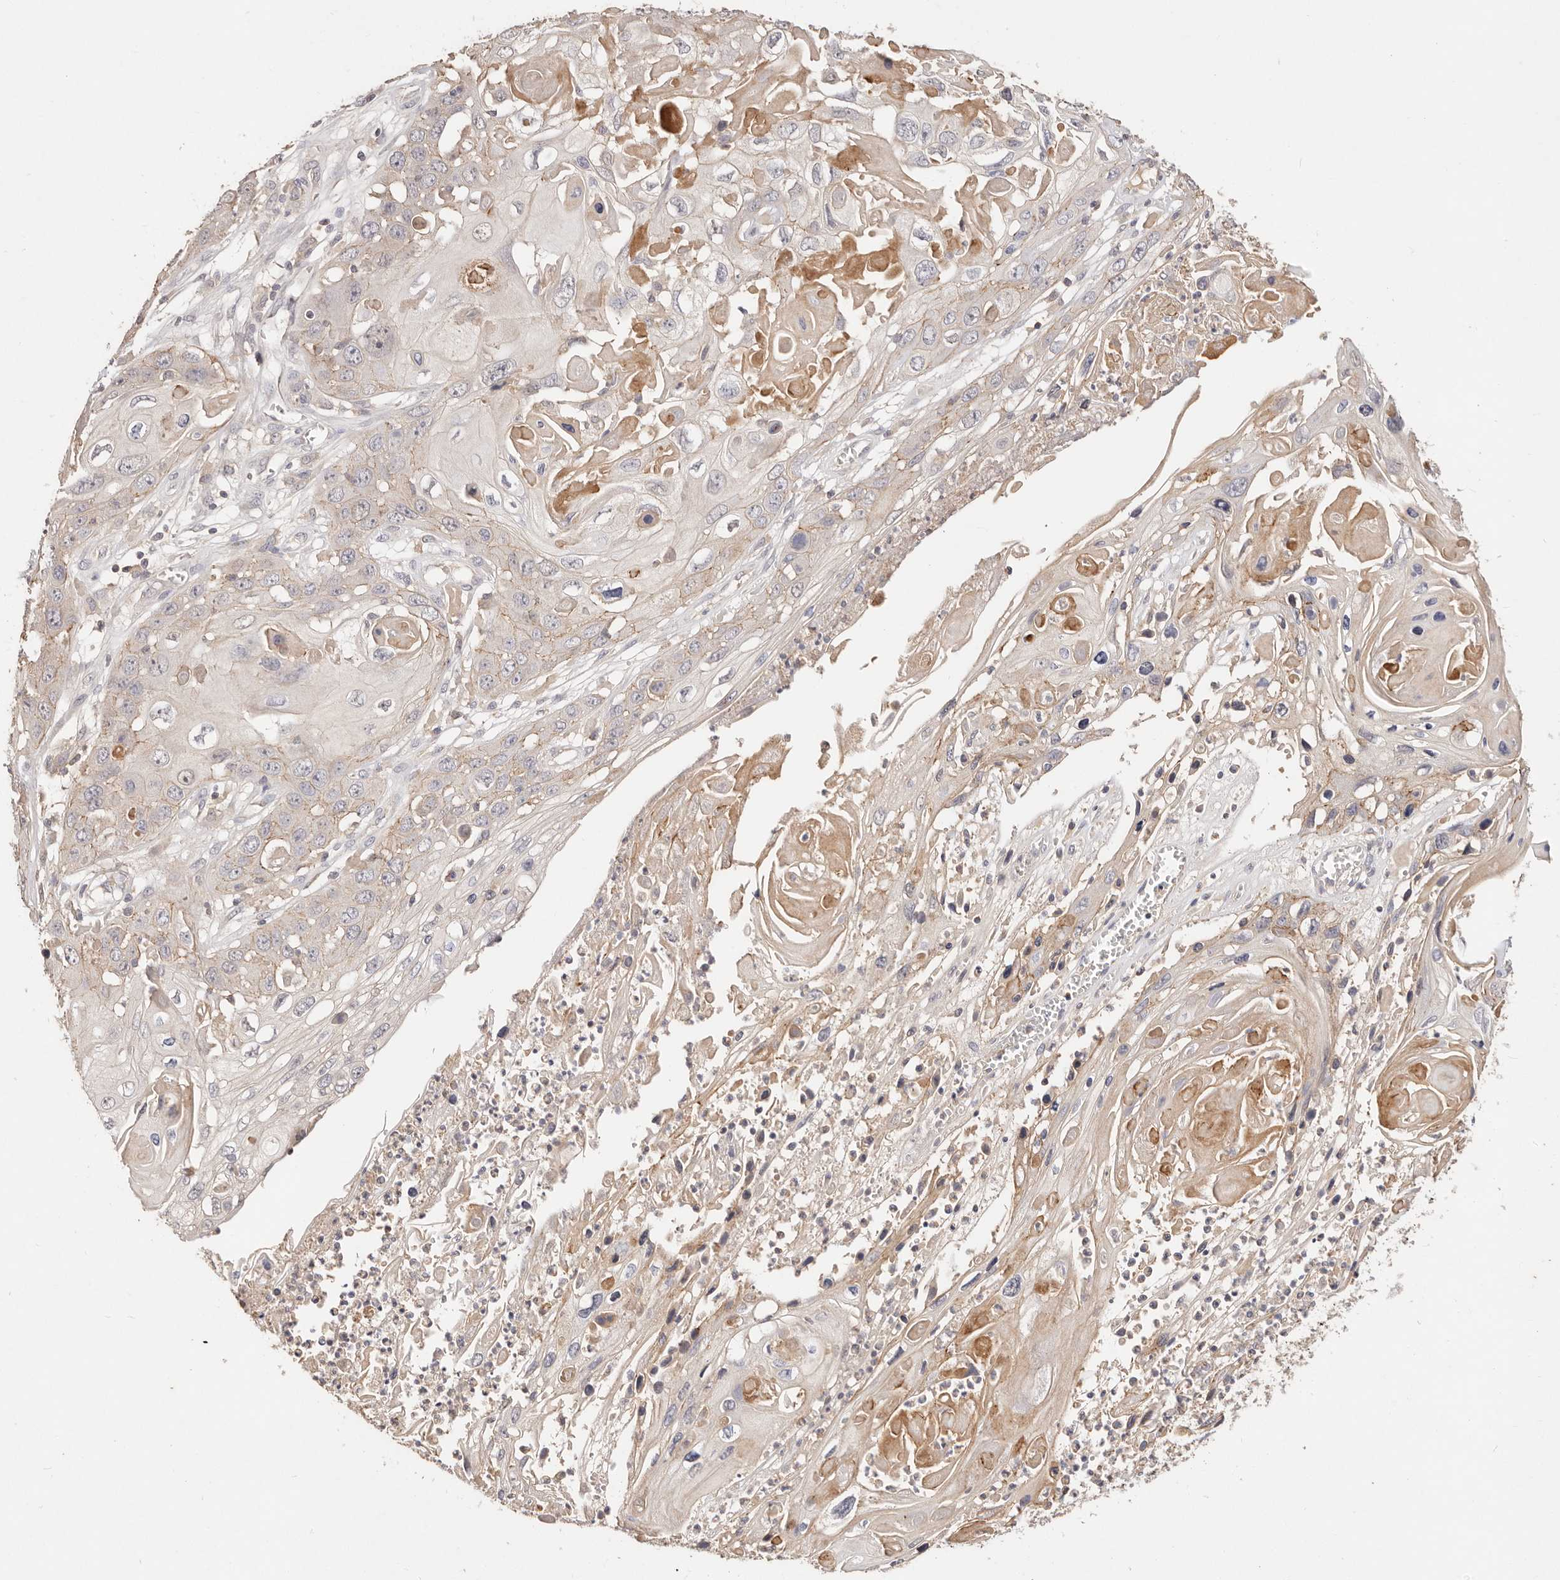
{"staining": {"intensity": "weak", "quantity": "<25%", "location": "cytoplasmic/membranous"}, "tissue": "skin cancer", "cell_type": "Tumor cells", "image_type": "cancer", "snomed": [{"axis": "morphology", "description": "Squamous cell carcinoma, NOS"}, {"axis": "topography", "description": "Skin"}], "caption": "DAB (3,3'-diaminobenzidine) immunohistochemical staining of squamous cell carcinoma (skin) shows no significant positivity in tumor cells.", "gene": "CXADR", "patient": {"sex": "male", "age": 55}}